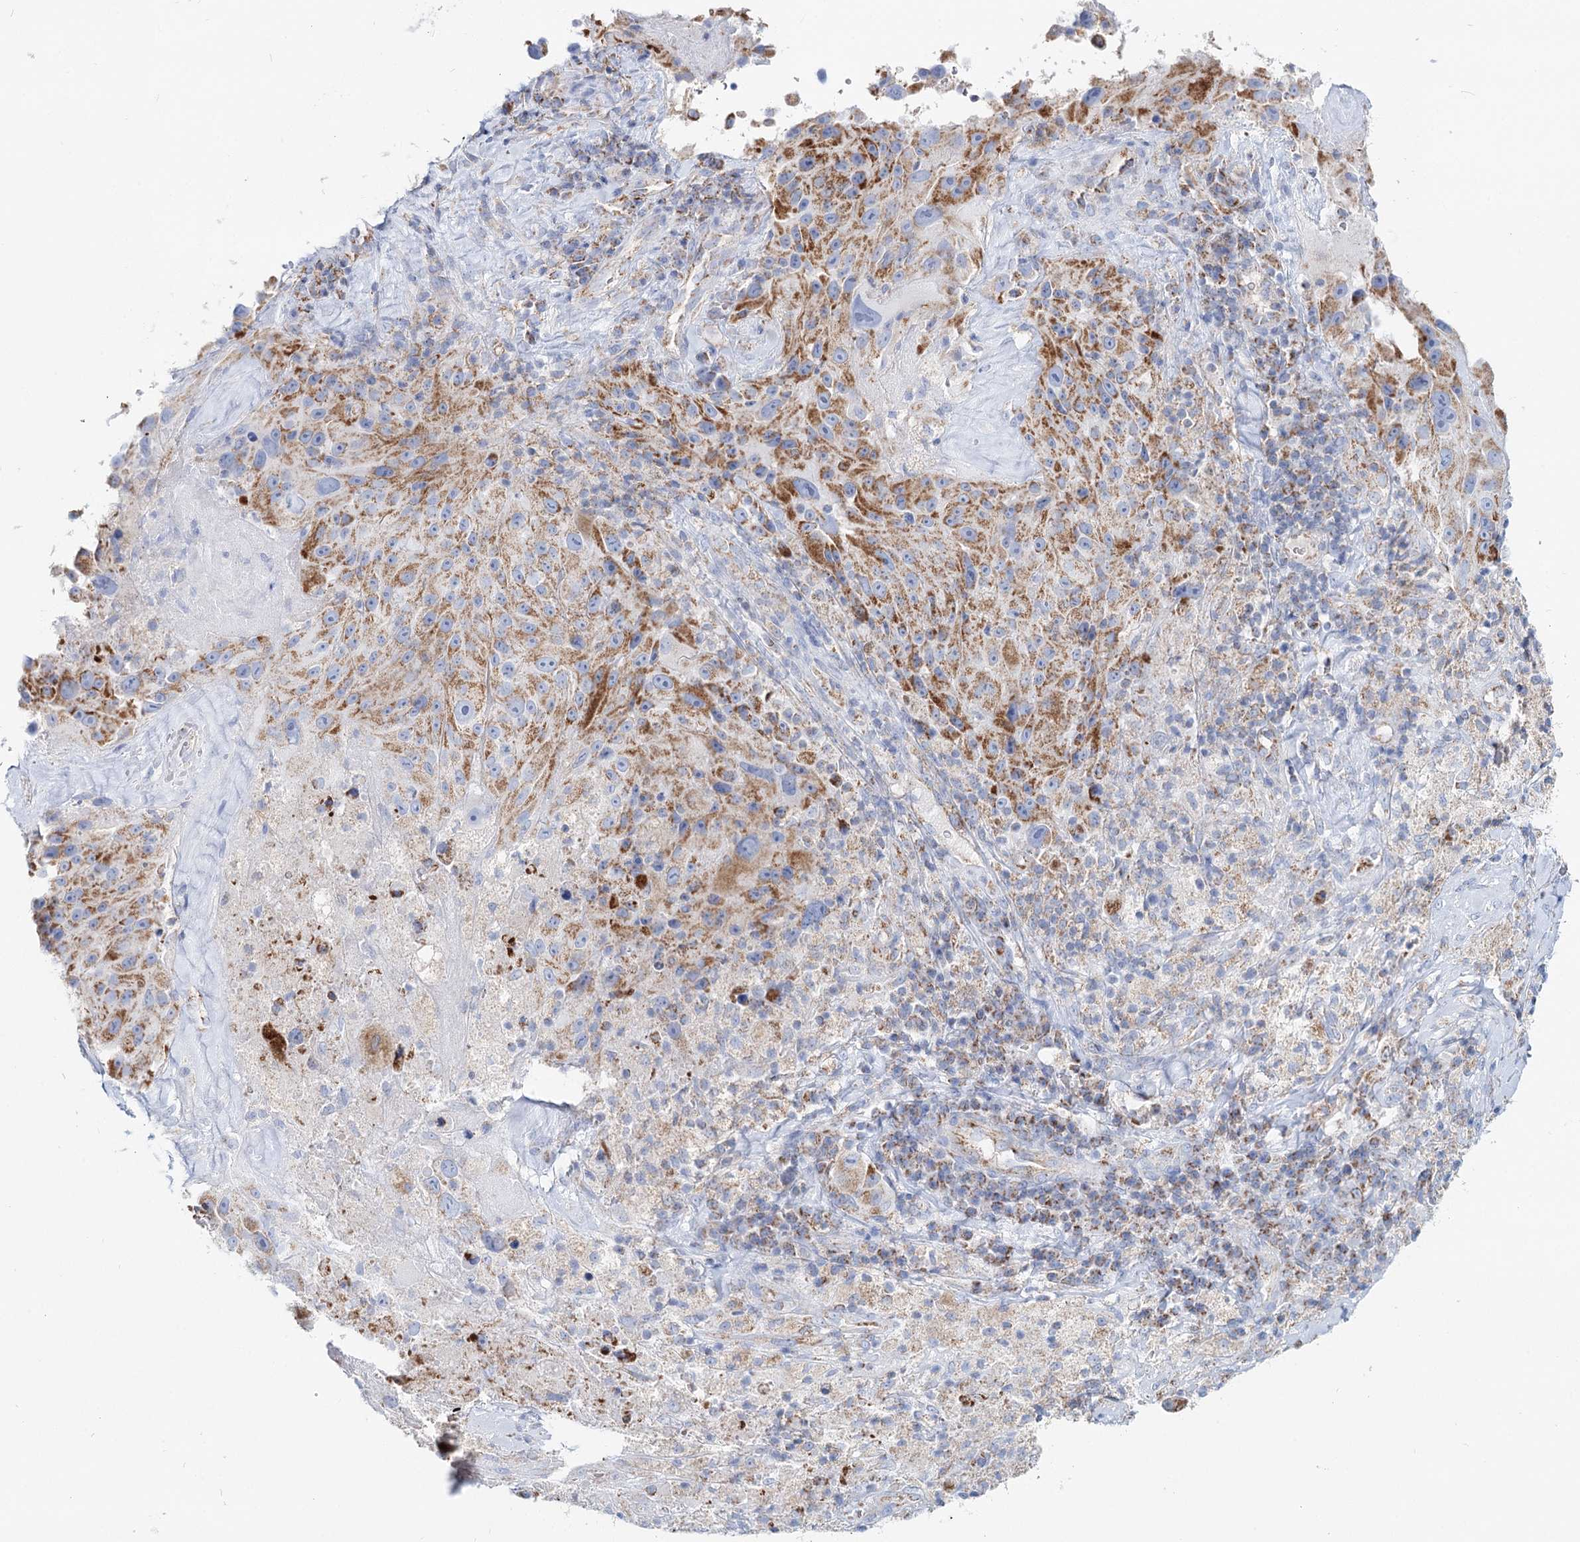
{"staining": {"intensity": "moderate", "quantity": "25%-75%", "location": "cytoplasmic/membranous"}, "tissue": "melanoma", "cell_type": "Tumor cells", "image_type": "cancer", "snomed": [{"axis": "morphology", "description": "Malignant melanoma, Metastatic site"}, {"axis": "topography", "description": "Lymph node"}], "caption": "Malignant melanoma (metastatic site) stained with DAB (3,3'-diaminobenzidine) IHC displays medium levels of moderate cytoplasmic/membranous staining in approximately 25%-75% of tumor cells.", "gene": "MCCC2", "patient": {"sex": "male", "age": 62}}